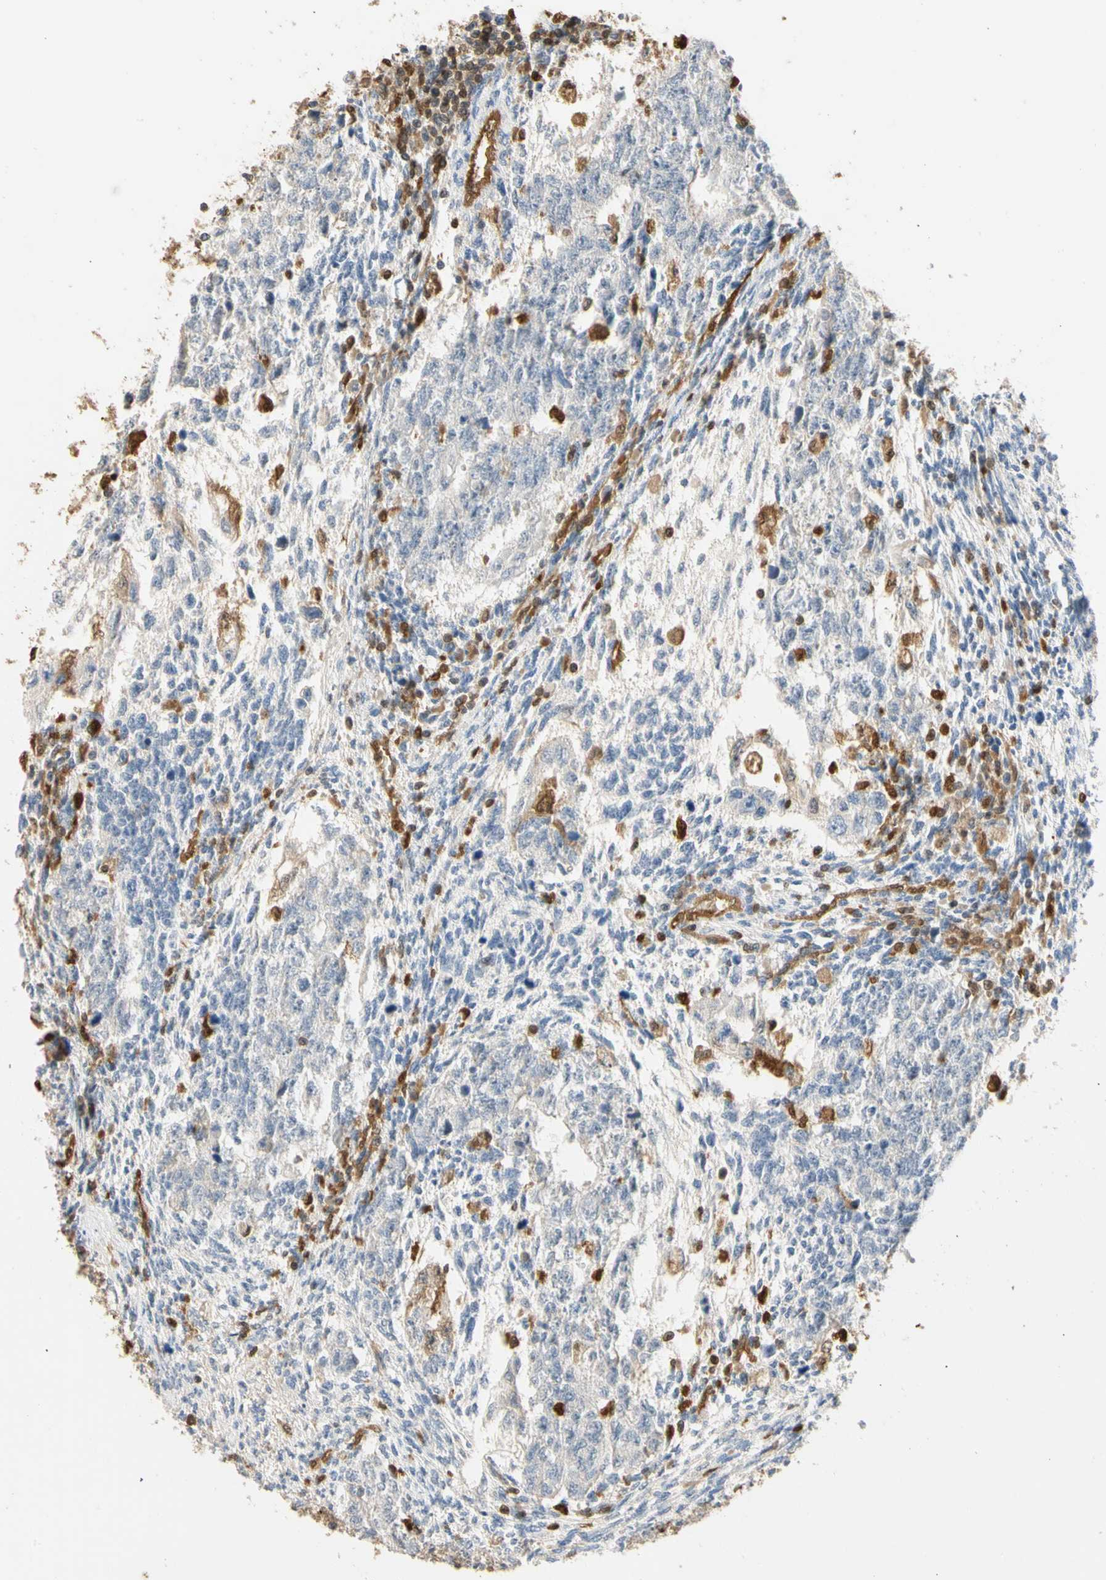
{"staining": {"intensity": "negative", "quantity": "none", "location": "none"}, "tissue": "testis cancer", "cell_type": "Tumor cells", "image_type": "cancer", "snomed": [{"axis": "morphology", "description": "Normal tissue, NOS"}, {"axis": "morphology", "description": "Carcinoma, Embryonal, NOS"}, {"axis": "topography", "description": "Testis"}], "caption": "Tumor cells are negative for brown protein staining in testis embryonal carcinoma.", "gene": "S100A6", "patient": {"sex": "male", "age": 36}}